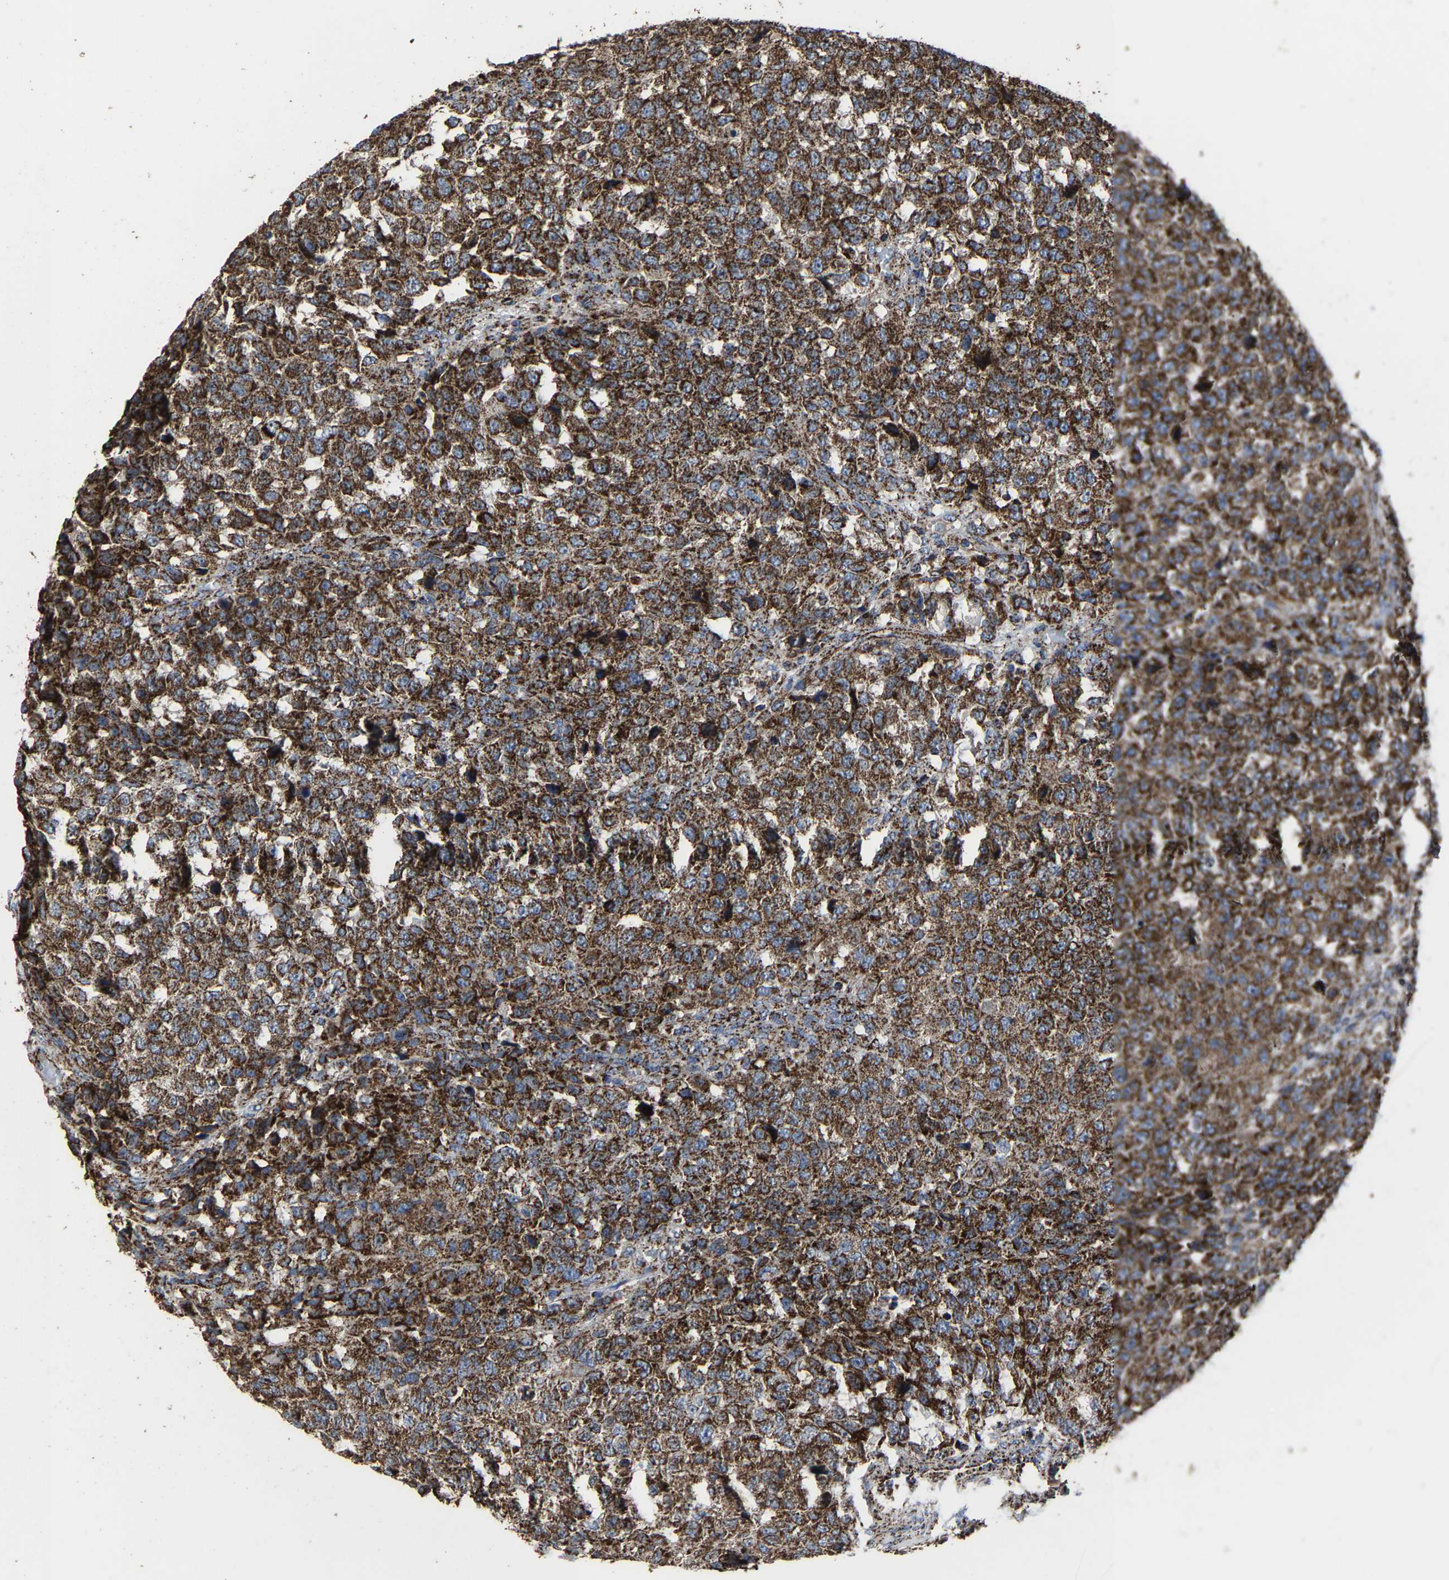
{"staining": {"intensity": "strong", "quantity": ">75%", "location": "cytoplasmic/membranous"}, "tissue": "testis cancer", "cell_type": "Tumor cells", "image_type": "cancer", "snomed": [{"axis": "morphology", "description": "Seminoma, NOS"}, {"axis": "topography", "description": "Testis"}], "caption": "Brown immunohistochemical staining in seminoma (testis) shows strong cytoplasmic/membranous staining in about >75% of tumor cells.", "gene": "NDUFV3", "patient": {"sex": "male", "age": 59}}